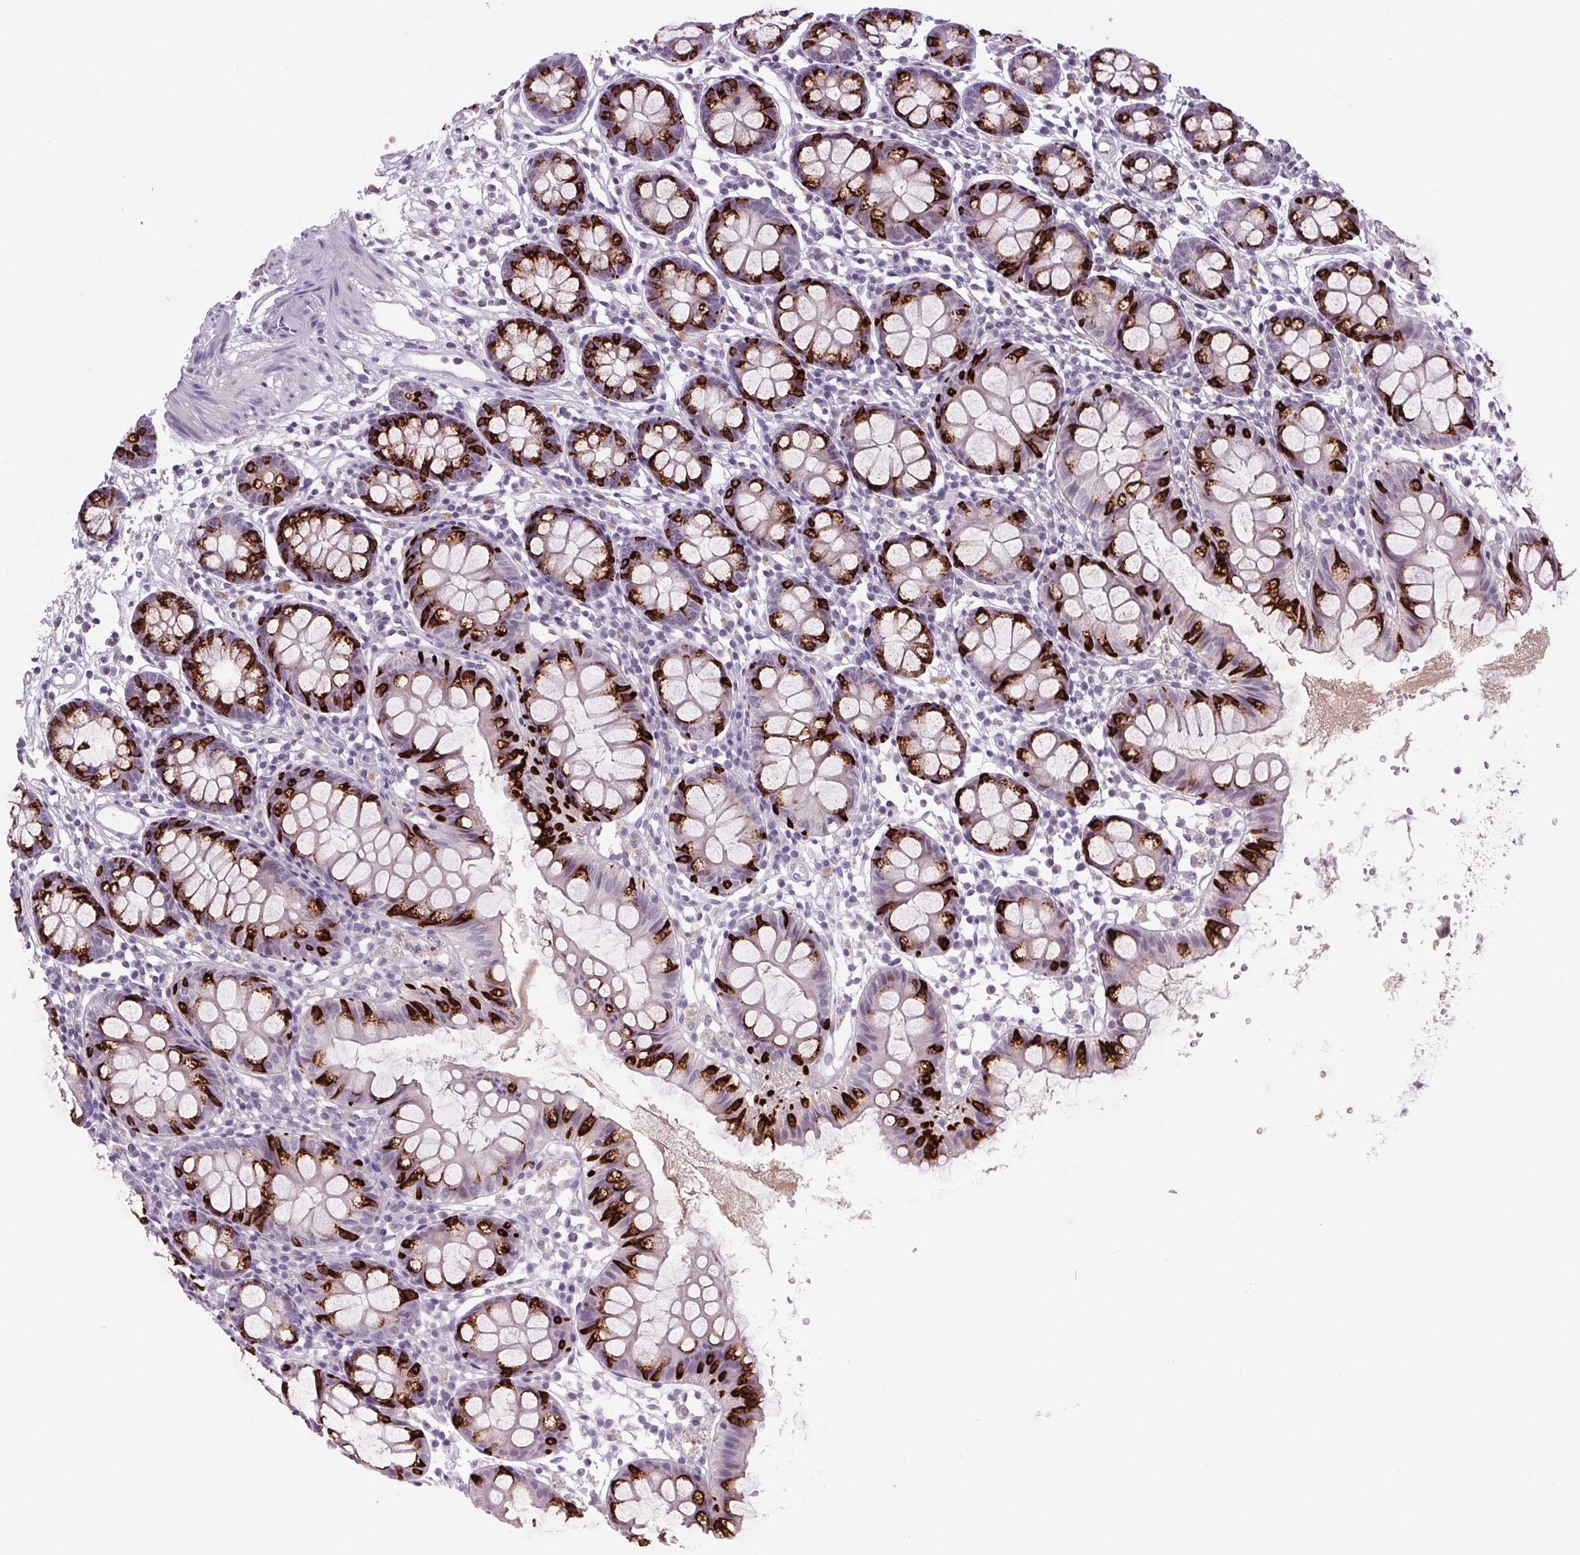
{"staining": {"intensity": "negative", "quantity": "none", "location": "none"}, "tissue": "colon", "cell_type": "Endothelial cells", "image_type": "normal", "snomed": [{"axis": "morphology", "description": "Normal tissue, NOS"}, {"axis": "topography", "description": "Colon"}], "caption": "Micrograph shows no protein staining in endothelial cells of normal colon.", "gene": "TRDN", "patient": {"sex": "female", "age": 84}}